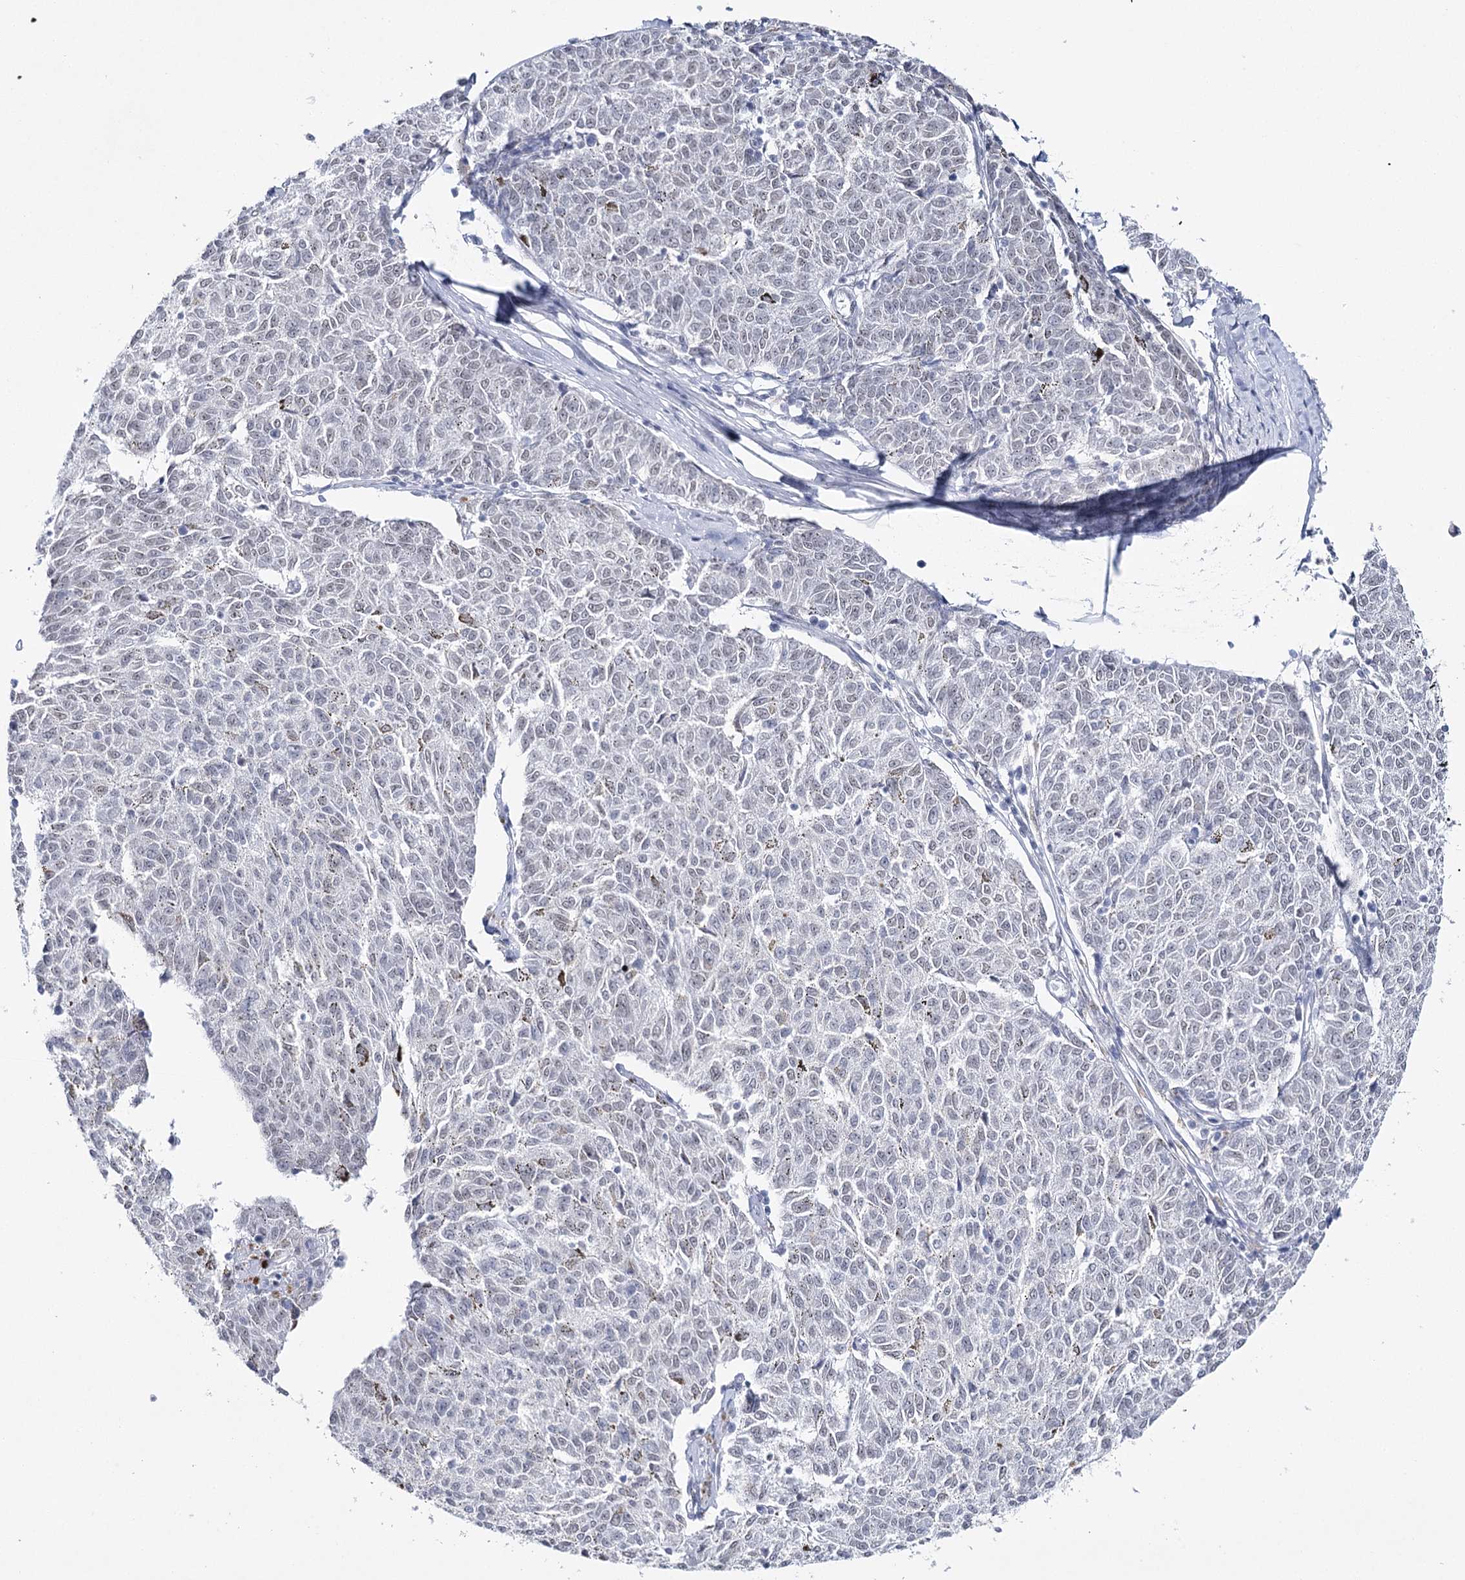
{"staining": {"intensity": "weak", "quantity": "25%-75%", "location": "nuclear"}, "tissue": "melanoma", "cell_type": "Tumor cells", "image_type": "cancer", "snomed": [{"axis": "morphology", "description": "Malignant melanoma, NOS"}, {"axis": "topography", "description": "Skin"}], "caption": "Immunohistochemical staining of human melanoma shows low levels of weak nuclear expression in approximately 25%-75% of tumor cells. The protein of interest is shown in brown color, while the nuclei are stained blue.", "gene": "ZC3H8", "patient": {"sex": "female", "age": 72}}